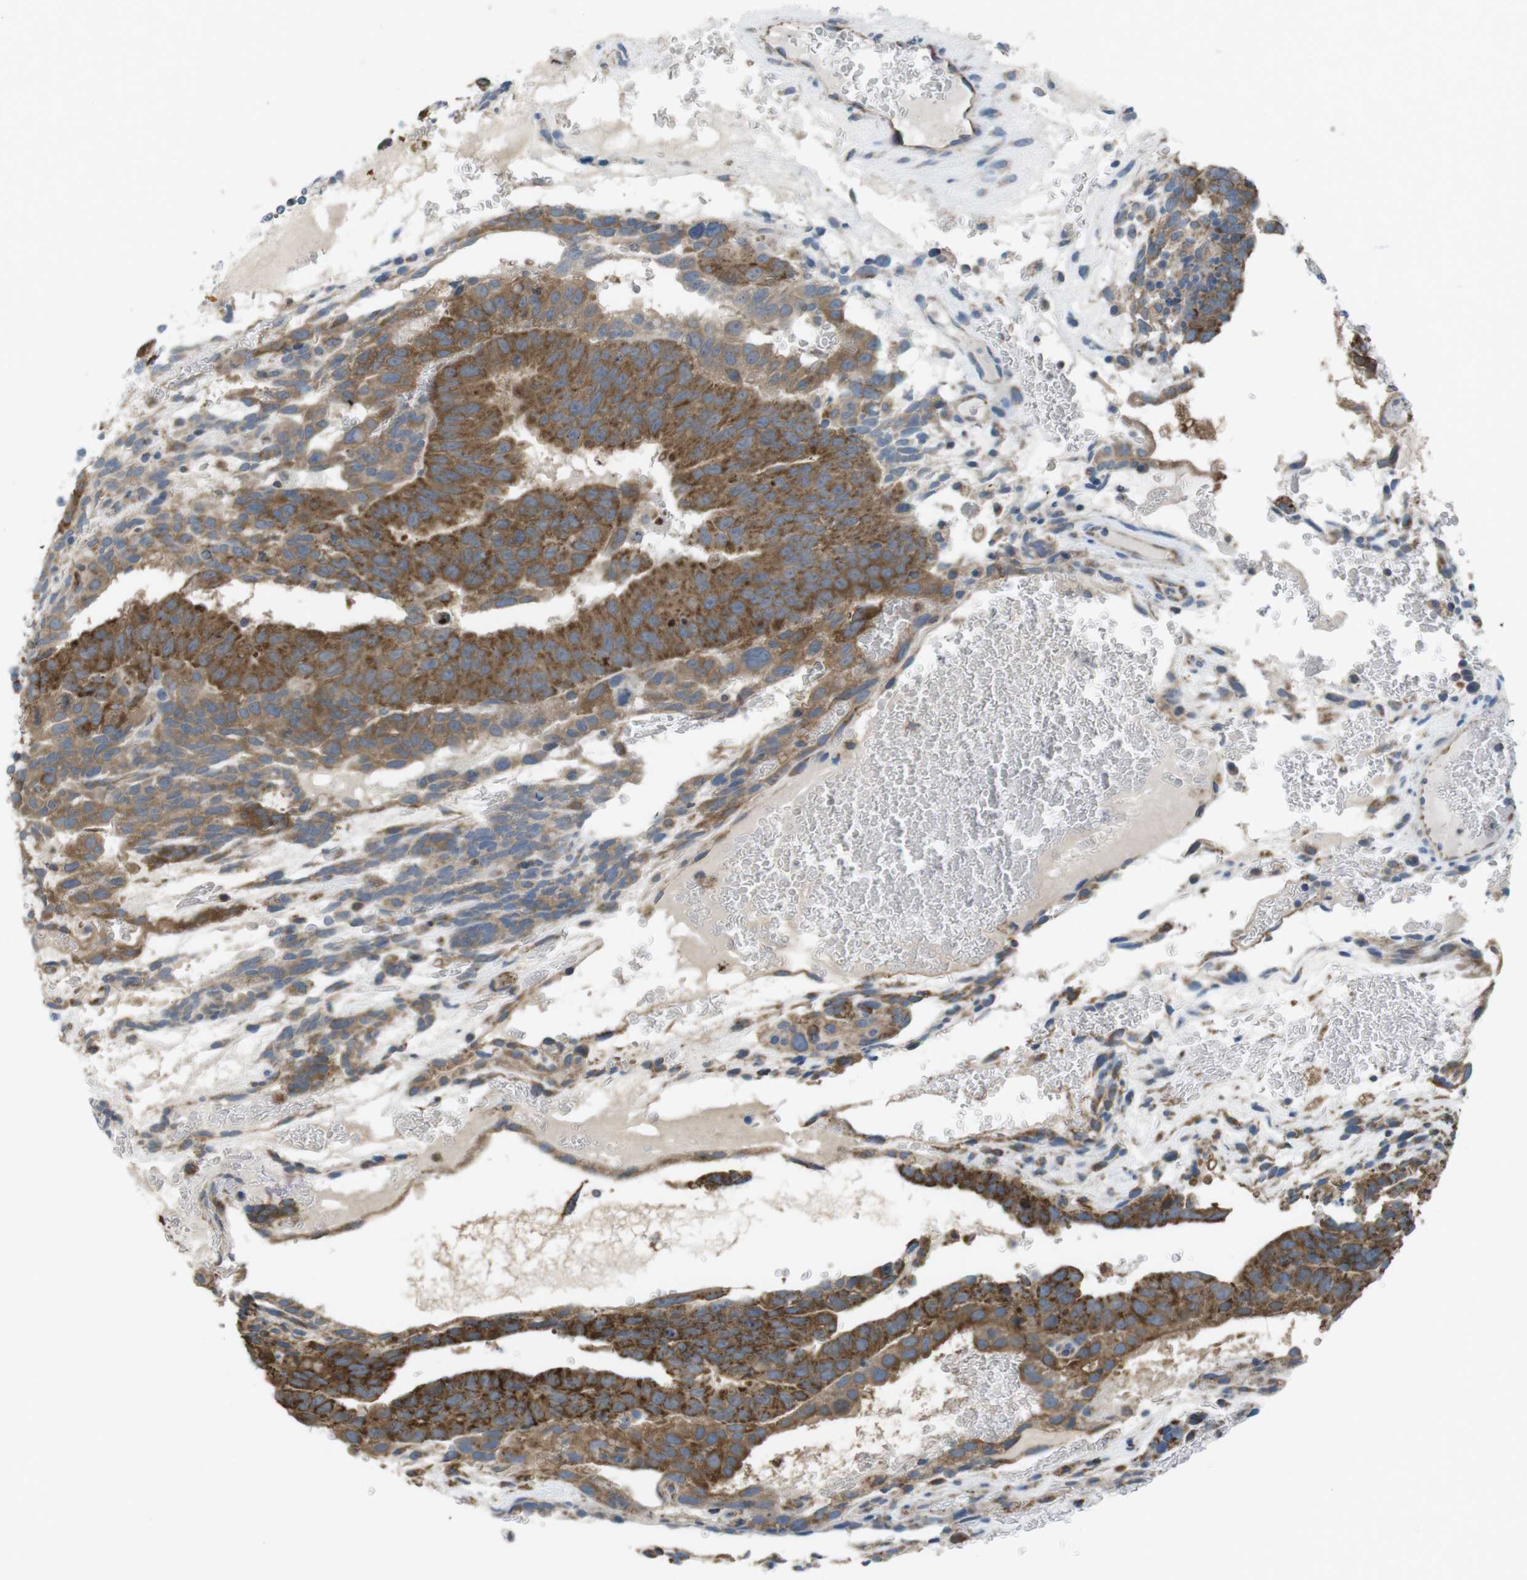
{"staining": {"intensity": "strong", "quantity": ">75%", "location": "cytoplasmic/membranous"}, "tissue": "testis cancer", "cell_type": "Tumor cells", "image_type": "cancer", "snomed": [{"axis": "morphology", "description": "Seminoma, NOS"}, {"axis": "morphology", "description": "Carcinoma, Embryonal, NOS"}, {"axis": "topography", "description": "Testis"}], "caption": "Immunohistochemical staining of testis cancer shows strong cytoplasmic/membranous protein positivity in about >75% of tumor cells.", "gene": "GRIK2", "patient": {"sex": "male", "age": 52}}